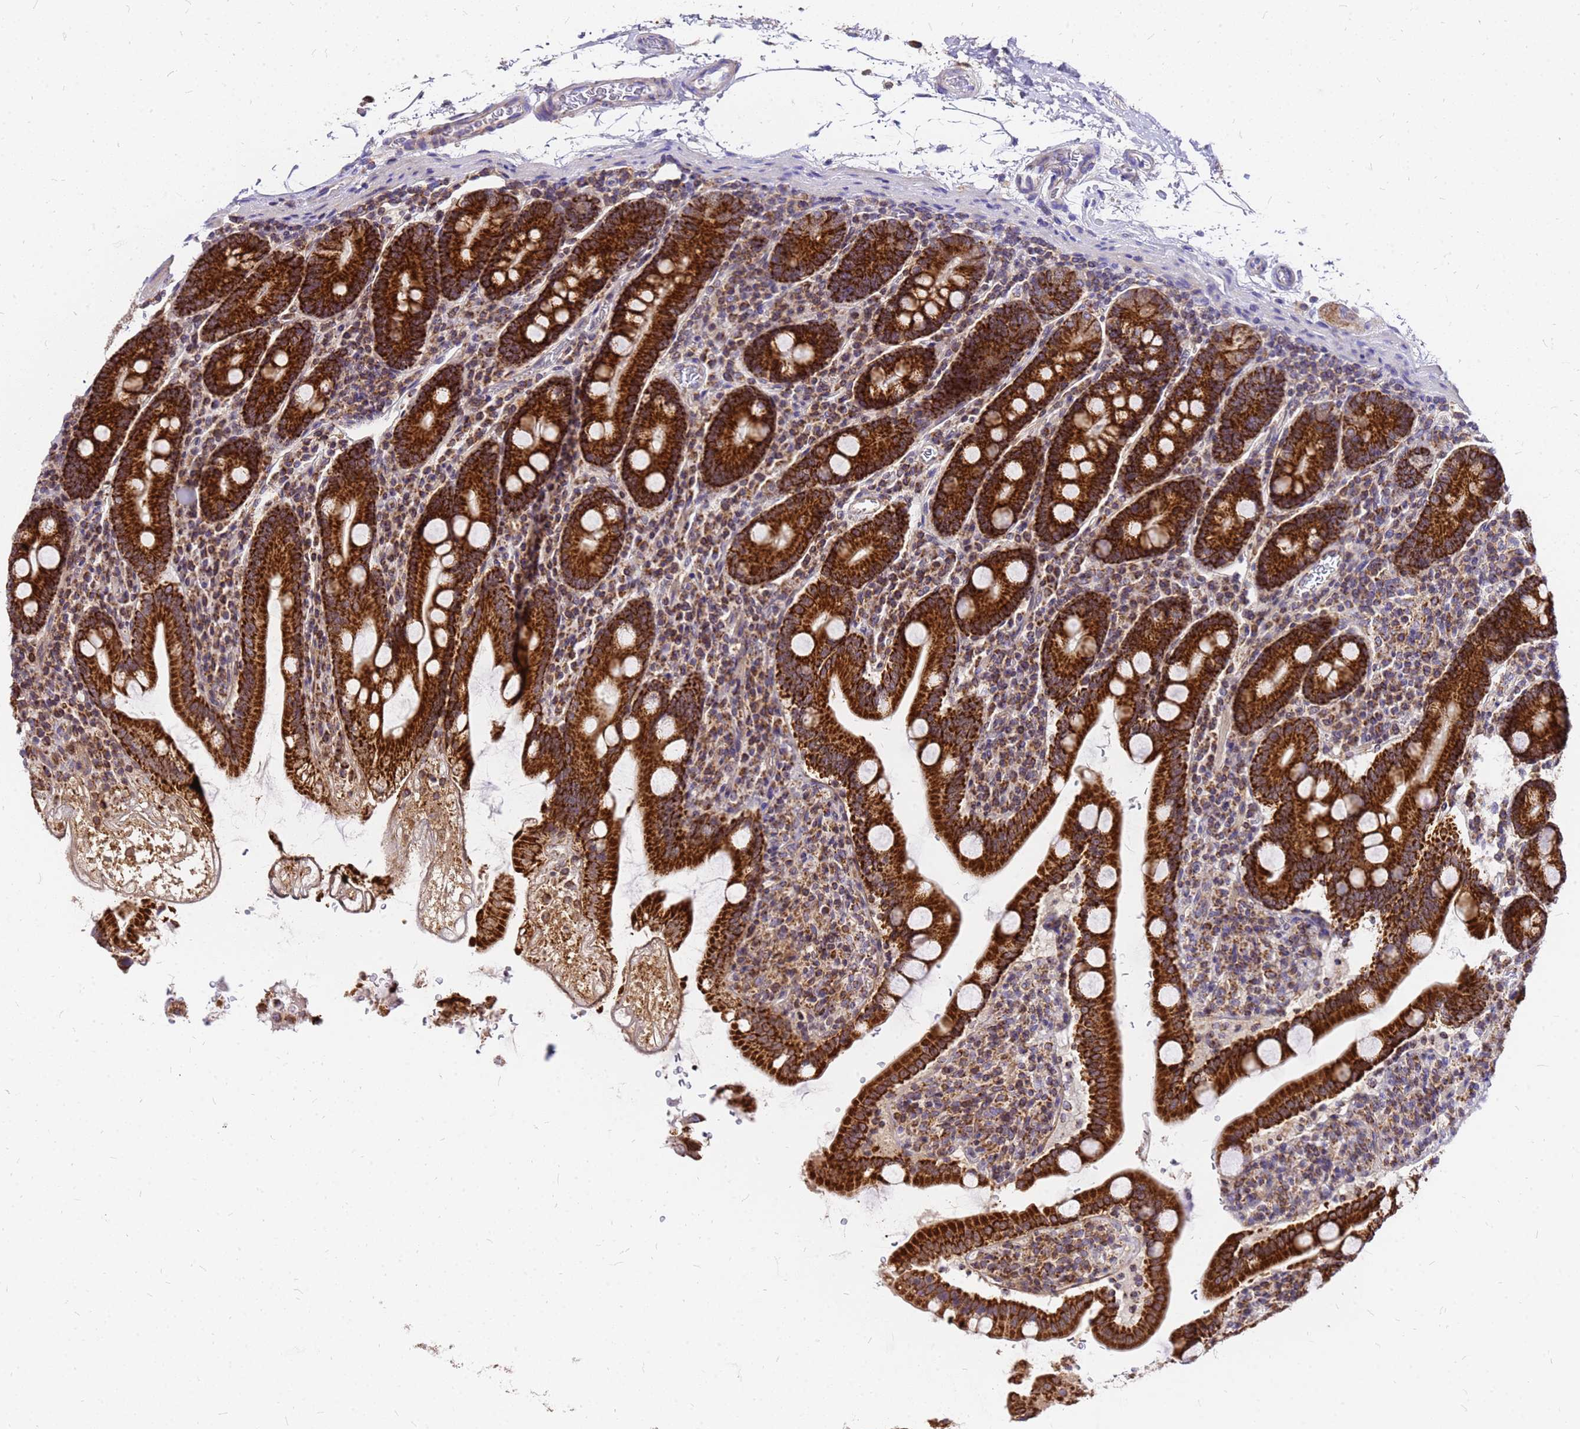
{"staining": {"intensity": "strong", "quantity": ">75%", "location": "cytoplasmic/membranous"}, "tissue": "duodenum", "cell_type": "Glandular cells", "image_type": "normal", "snomed": [{"axis": "morphology", "description": "Normal tissue, NOS"}, {"axis": "topography", "description": "Duodenum"}], "caption": "Glandular cells exhibit high levels of strong cytoplasmic/membranous staining in approximately >75% of cells in unremarkable human duodenum. (brown staining indicates protein expression, while blue staining denotes nuclei).", "gene": "MRPS26", "patient": {"sex": "male", "age": 35}}